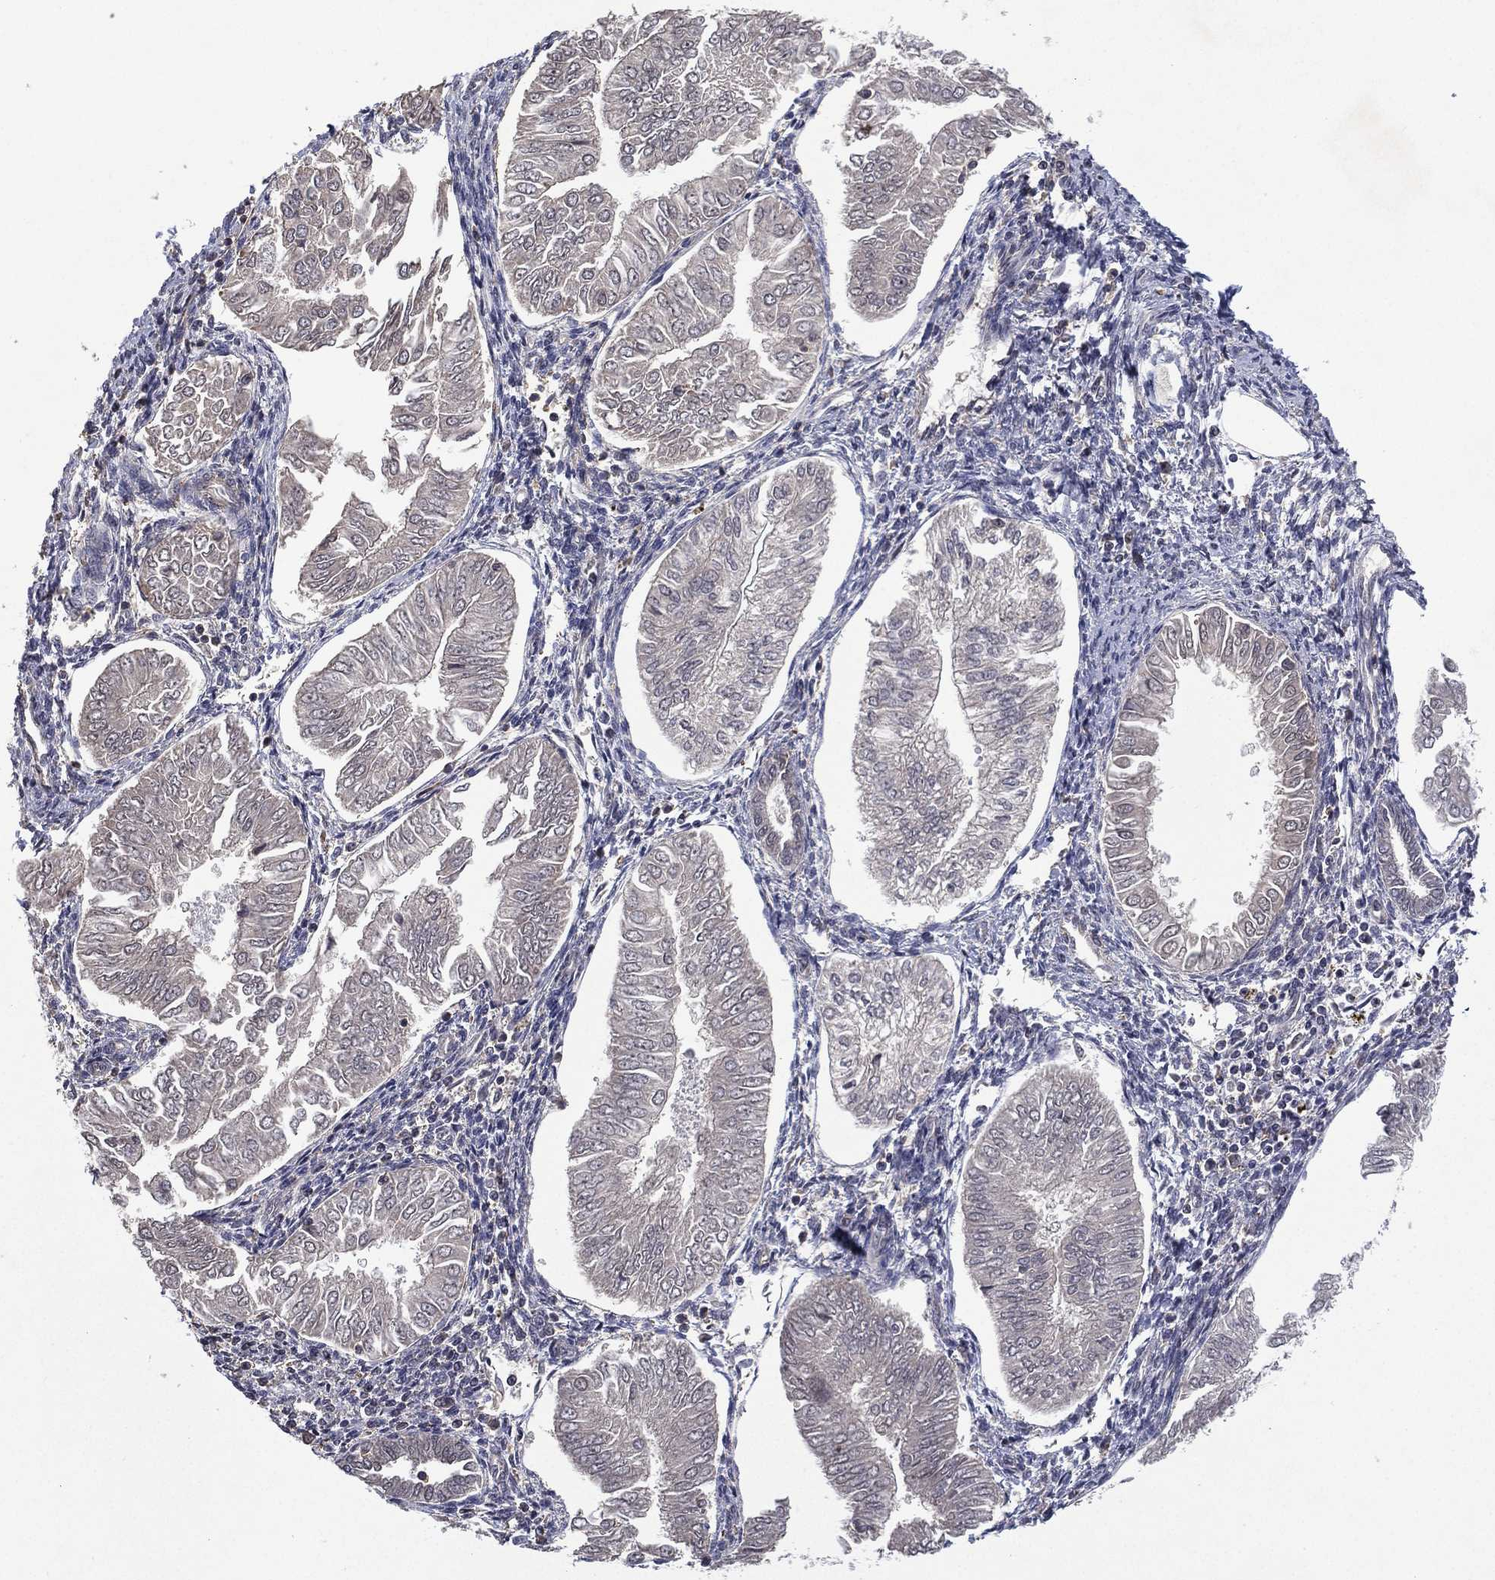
{"staining": {"intensity": "negative", "quantity": "none", "location": "none"}, "tissue": "endometrial cancer", "cell_type": "Tumor cells", "image_type": "cancer", "snomed": [{"axis": "morphology", "description": "Adenocarcinoma, NOS"}, {"axis": "topography", "description": "Endometrium"}], "caption": "This is an immunohistochemistry micrograph of endometrial adenocarcinoma. There is no expression in tumor cells.", "gene": "NELFCD", "patient": {"sex": "female", "age": 53}}